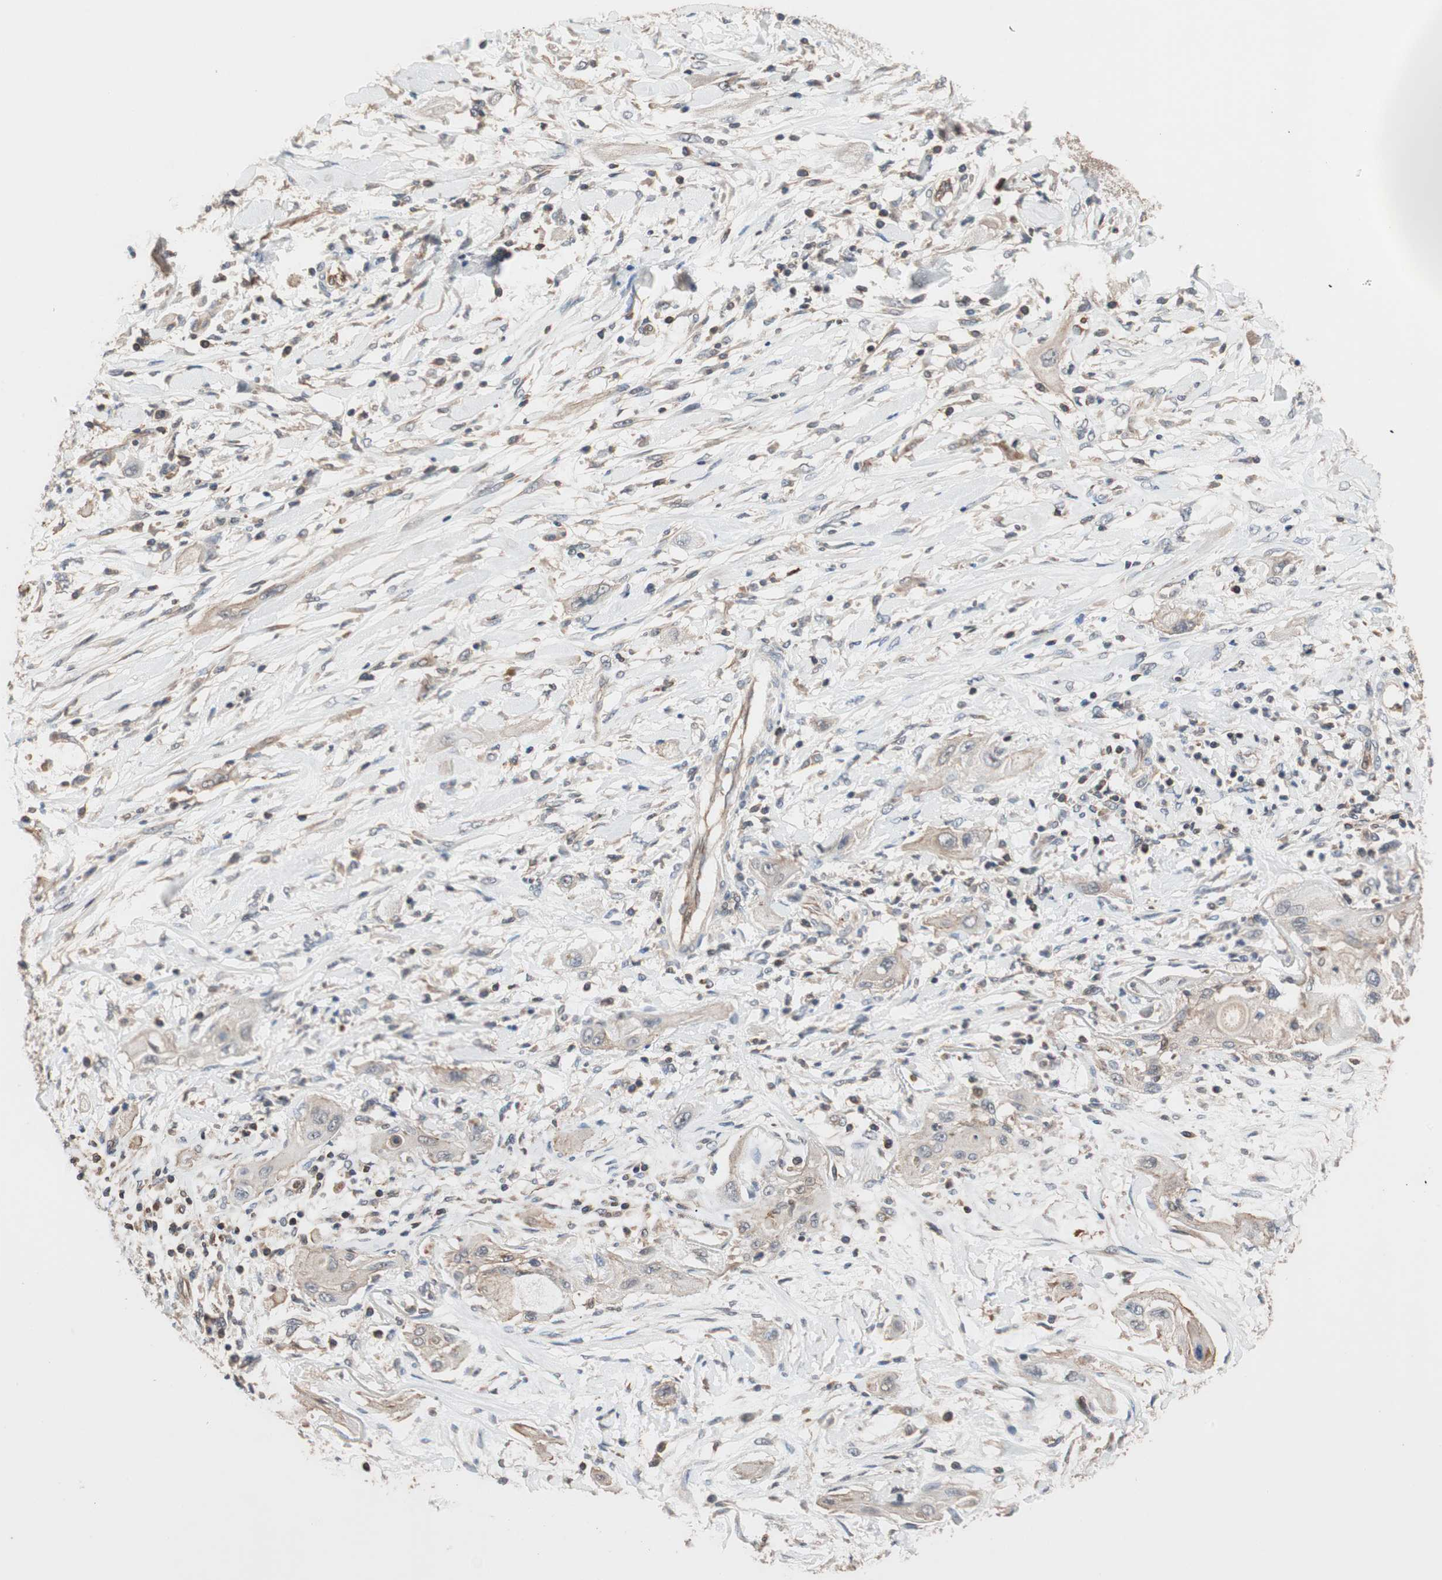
{"staining": {"intensity": "weak", "quantity": ">75%", "location": "cytoplasmic/membranous"}, "tissue": "lung cancer", "cell_type": "Tumor cells", "image_type": "cancer", "snomed": [{"axis": "morphology", "description": "Squamous cell carcinoma, NOS"}, {"axis": "topography", "description": "Lung"}], "caption": "Squamous cell carcinoma (lung) stained with a protein marker exhibits weak staining in tumor cells.", "gene": "MAP4K2", "patient": {"sex": "female", "age": 47}}